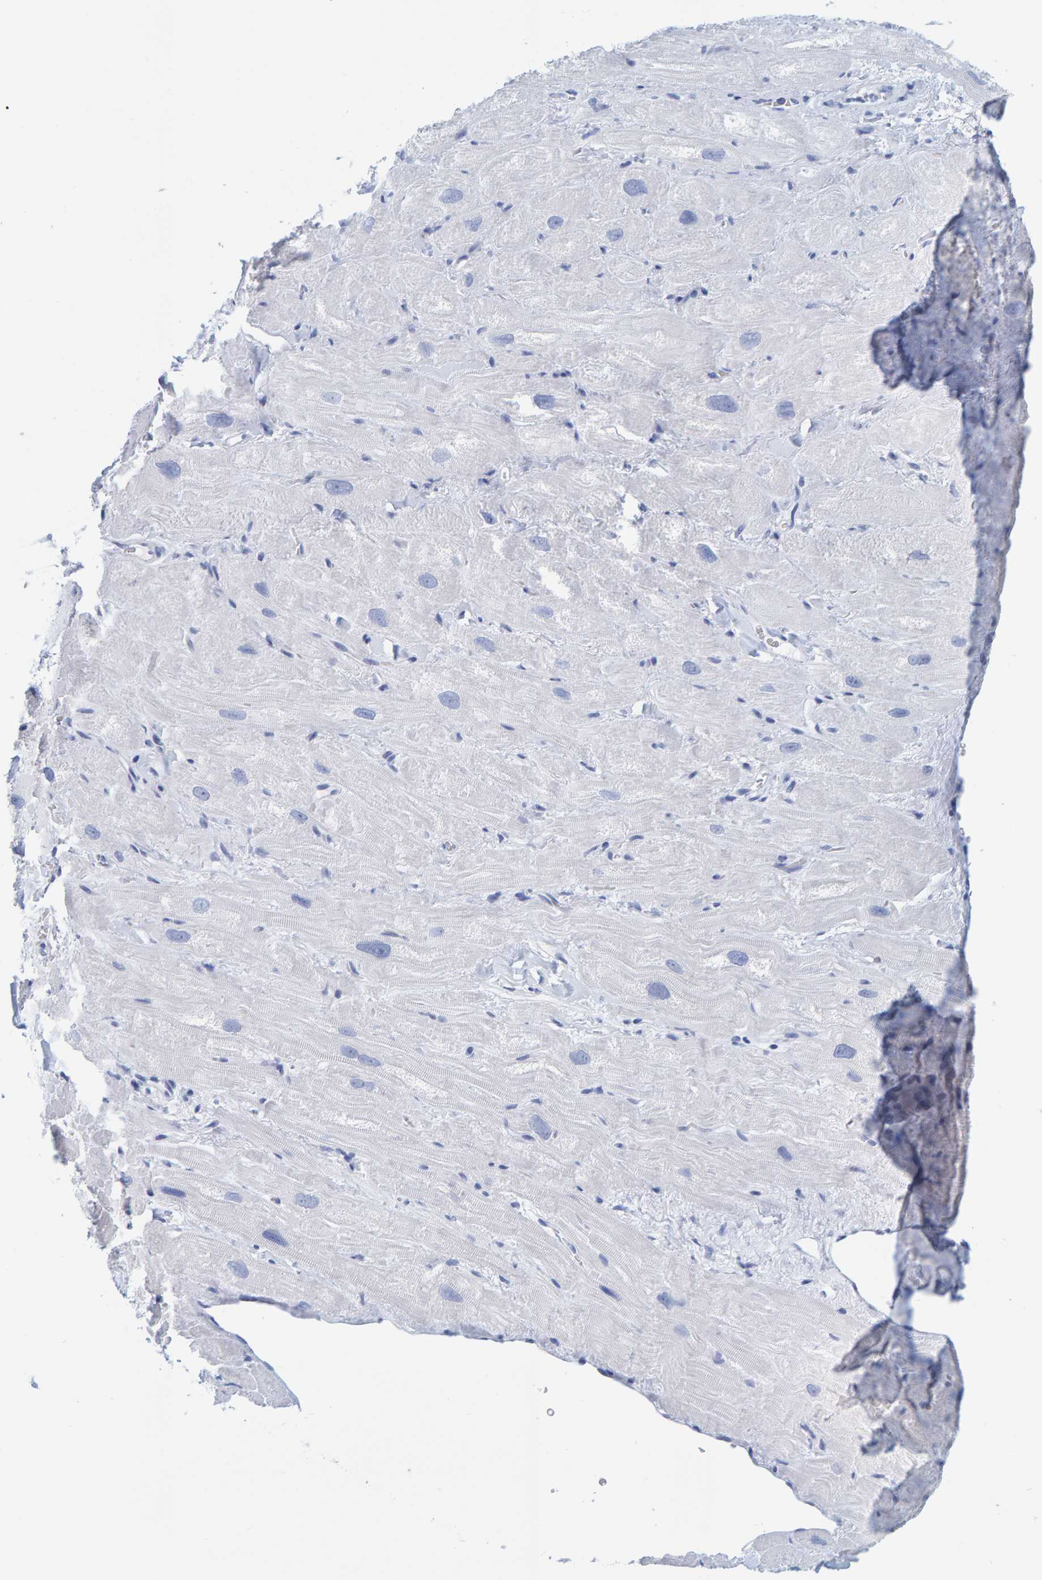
{"staining": {"intensity": "negative", "quantity": "none", "location": "none"}, "tissue": "heart muscle", "cell_type": "Cardiomyocytes", "image_type": "normal", "snomed": [{"axis": "morphology", "description": "Normal tissue, NOS"}, {"axis": "topography", "description": "Heart"}], "caption": "Immunohistochemistry (IHC) micrograph of unremarkable heart muscle stained for a protein (brown), which exhibits no expression in cardiomyocytes. Nuclei are stained in blue.", "gene": "SFTPC", "patient": {"sex": "male", "age": 49}}